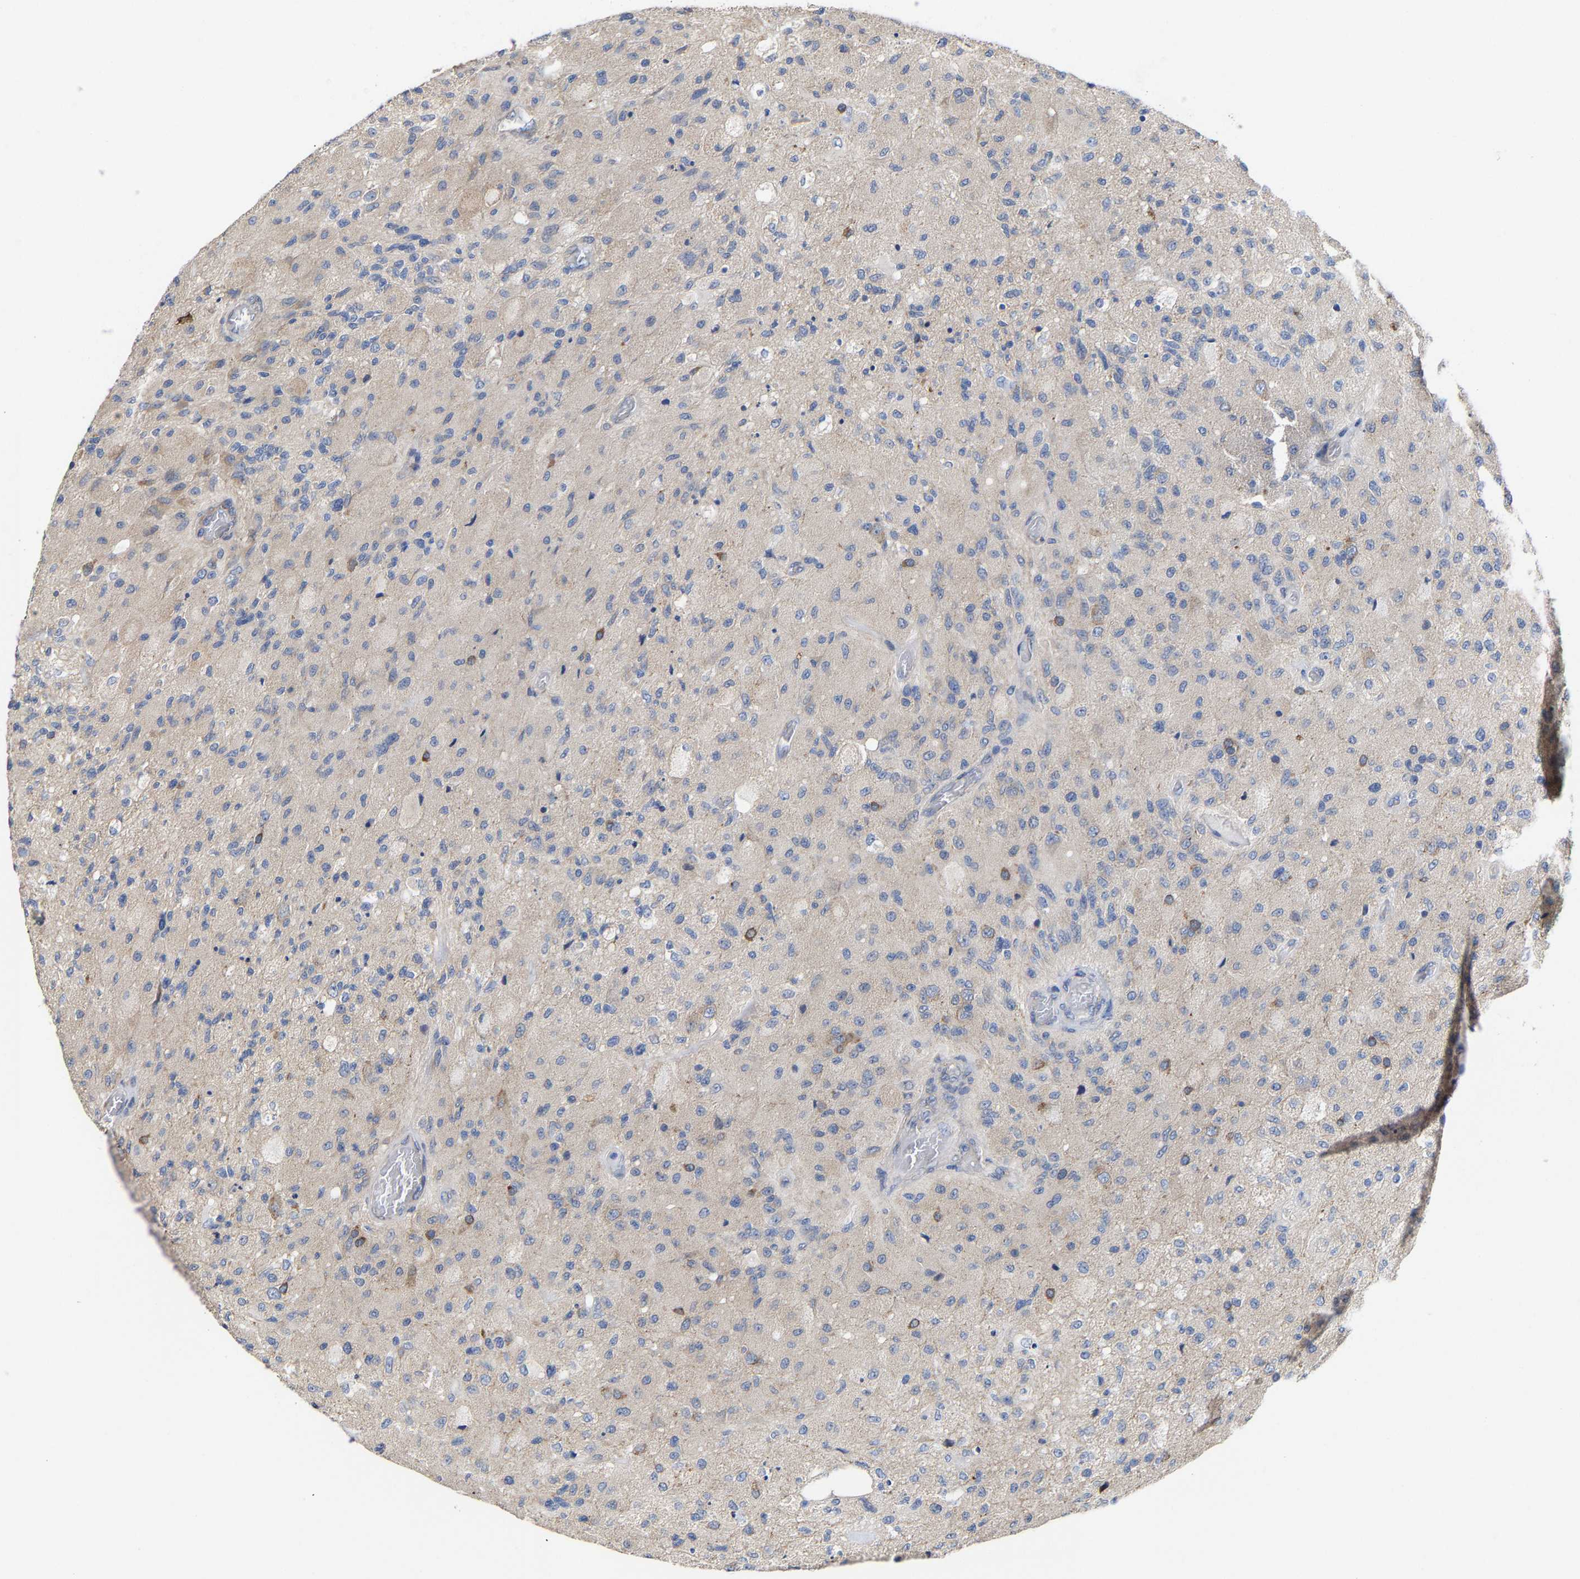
{"staining": {"intensity": "negative", "quantity": "none", "location": "none"}, "tissue": "glioma", "cell_type": "Tumor cells", "image_type": "cancer", "snomed": [{"axis": "morphology", "description": "Normal tissue, NOS"}, {"axis": "morphology", "description": "Glioma, malignant, High grade"}, {"axis": "topography", "description": "Cerebral cortex"}], "caption": "There is no significant staining in tumor cells of malignant glioma (high-grade).", "gene": "PPP1R15A", "patient": {"sex": "male", "age": 77}}